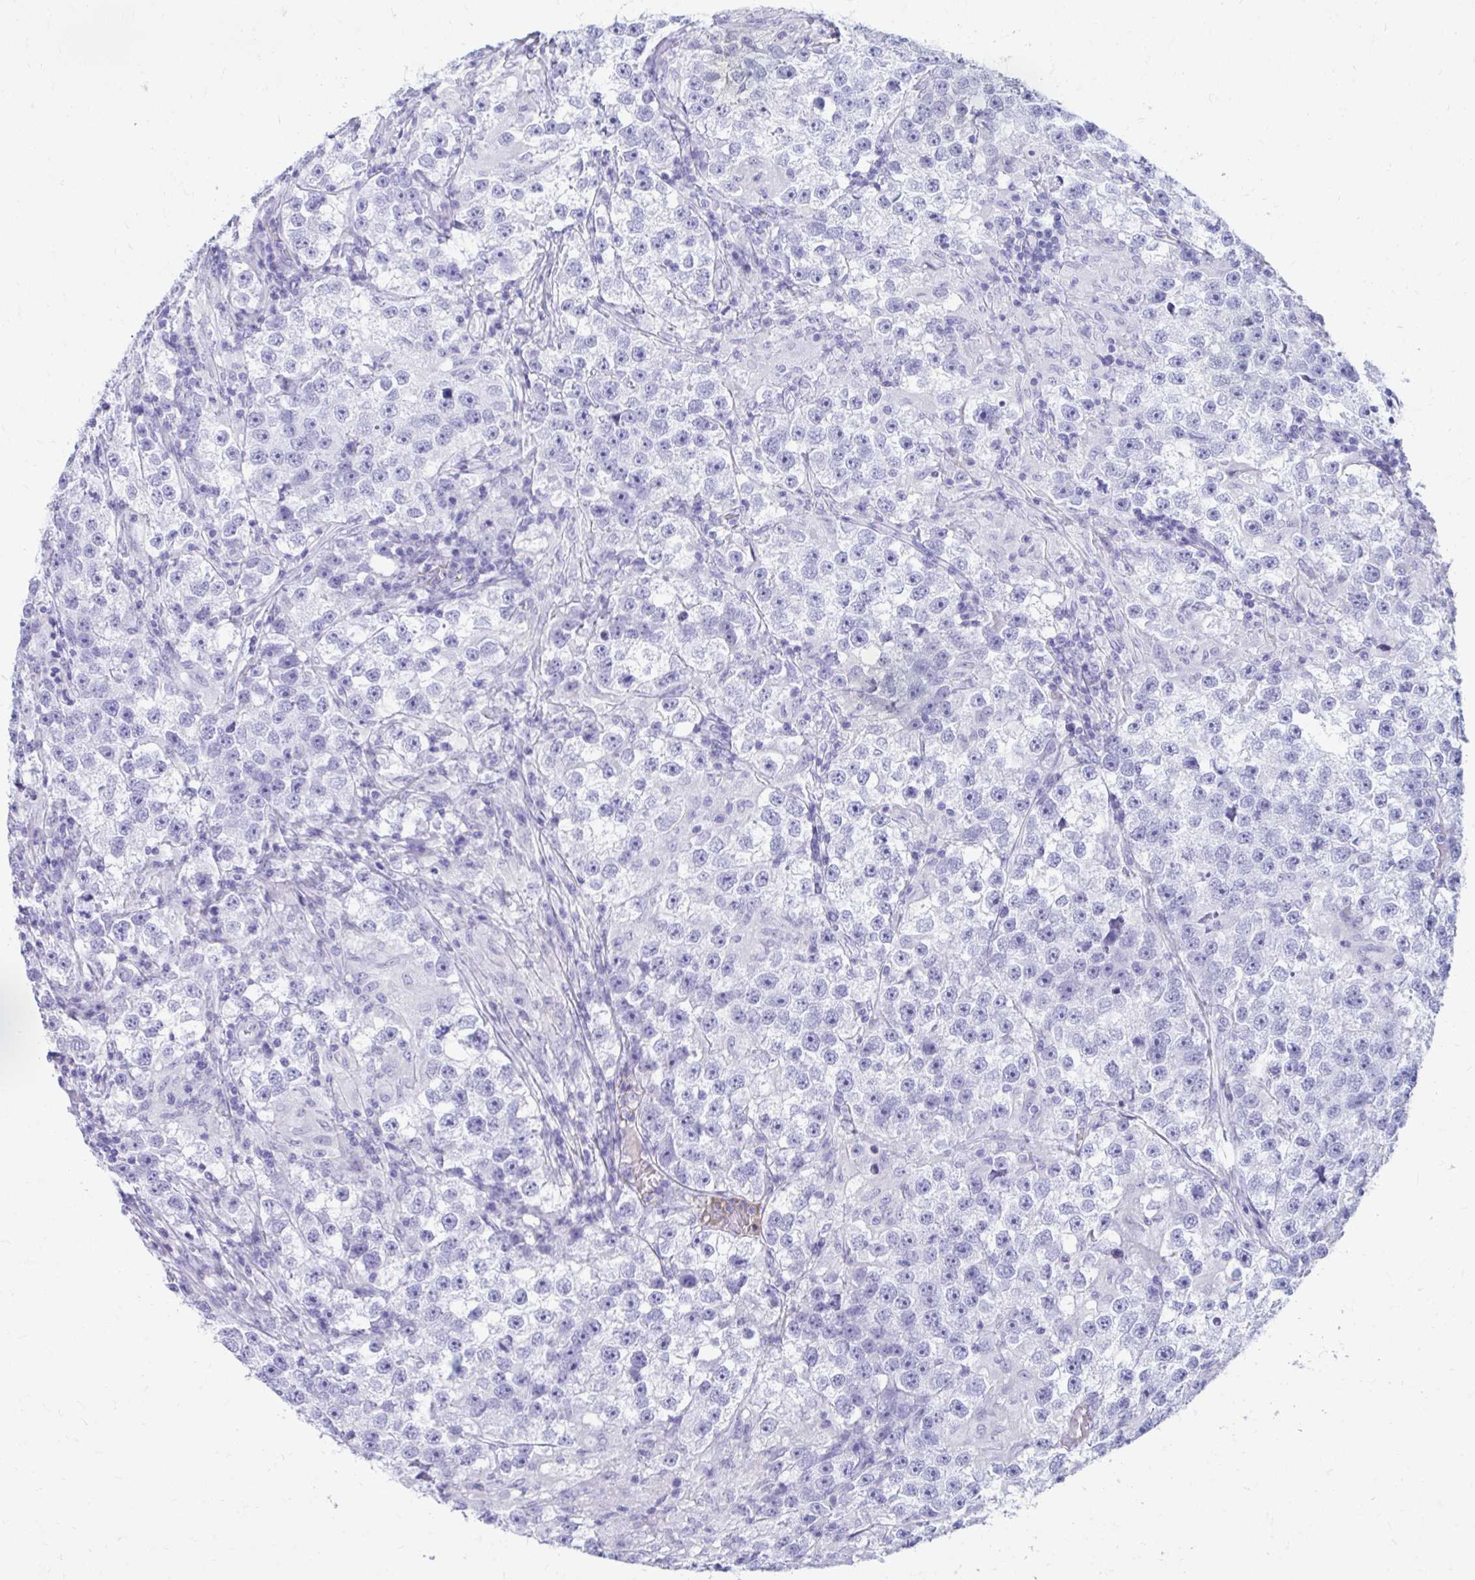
{"staining": {"intensity": "negative", "quantity": "none", "location": "none"}, "tissue": "testis cancer", "cell_type": "Tumor cells", "image_type": "cancer", "snomed": [{"axis": "morphology", "description": "Seminoma, NOS"}, {"axis": "topography", "description": "Testis"}], "caption": "This is a image of immunohistochemistry staining of testis cancer (seminoma), which shows no positivity in tumor cells.", "gene": "SMIM9", "patient": {"sex": "male", "age": 46}}